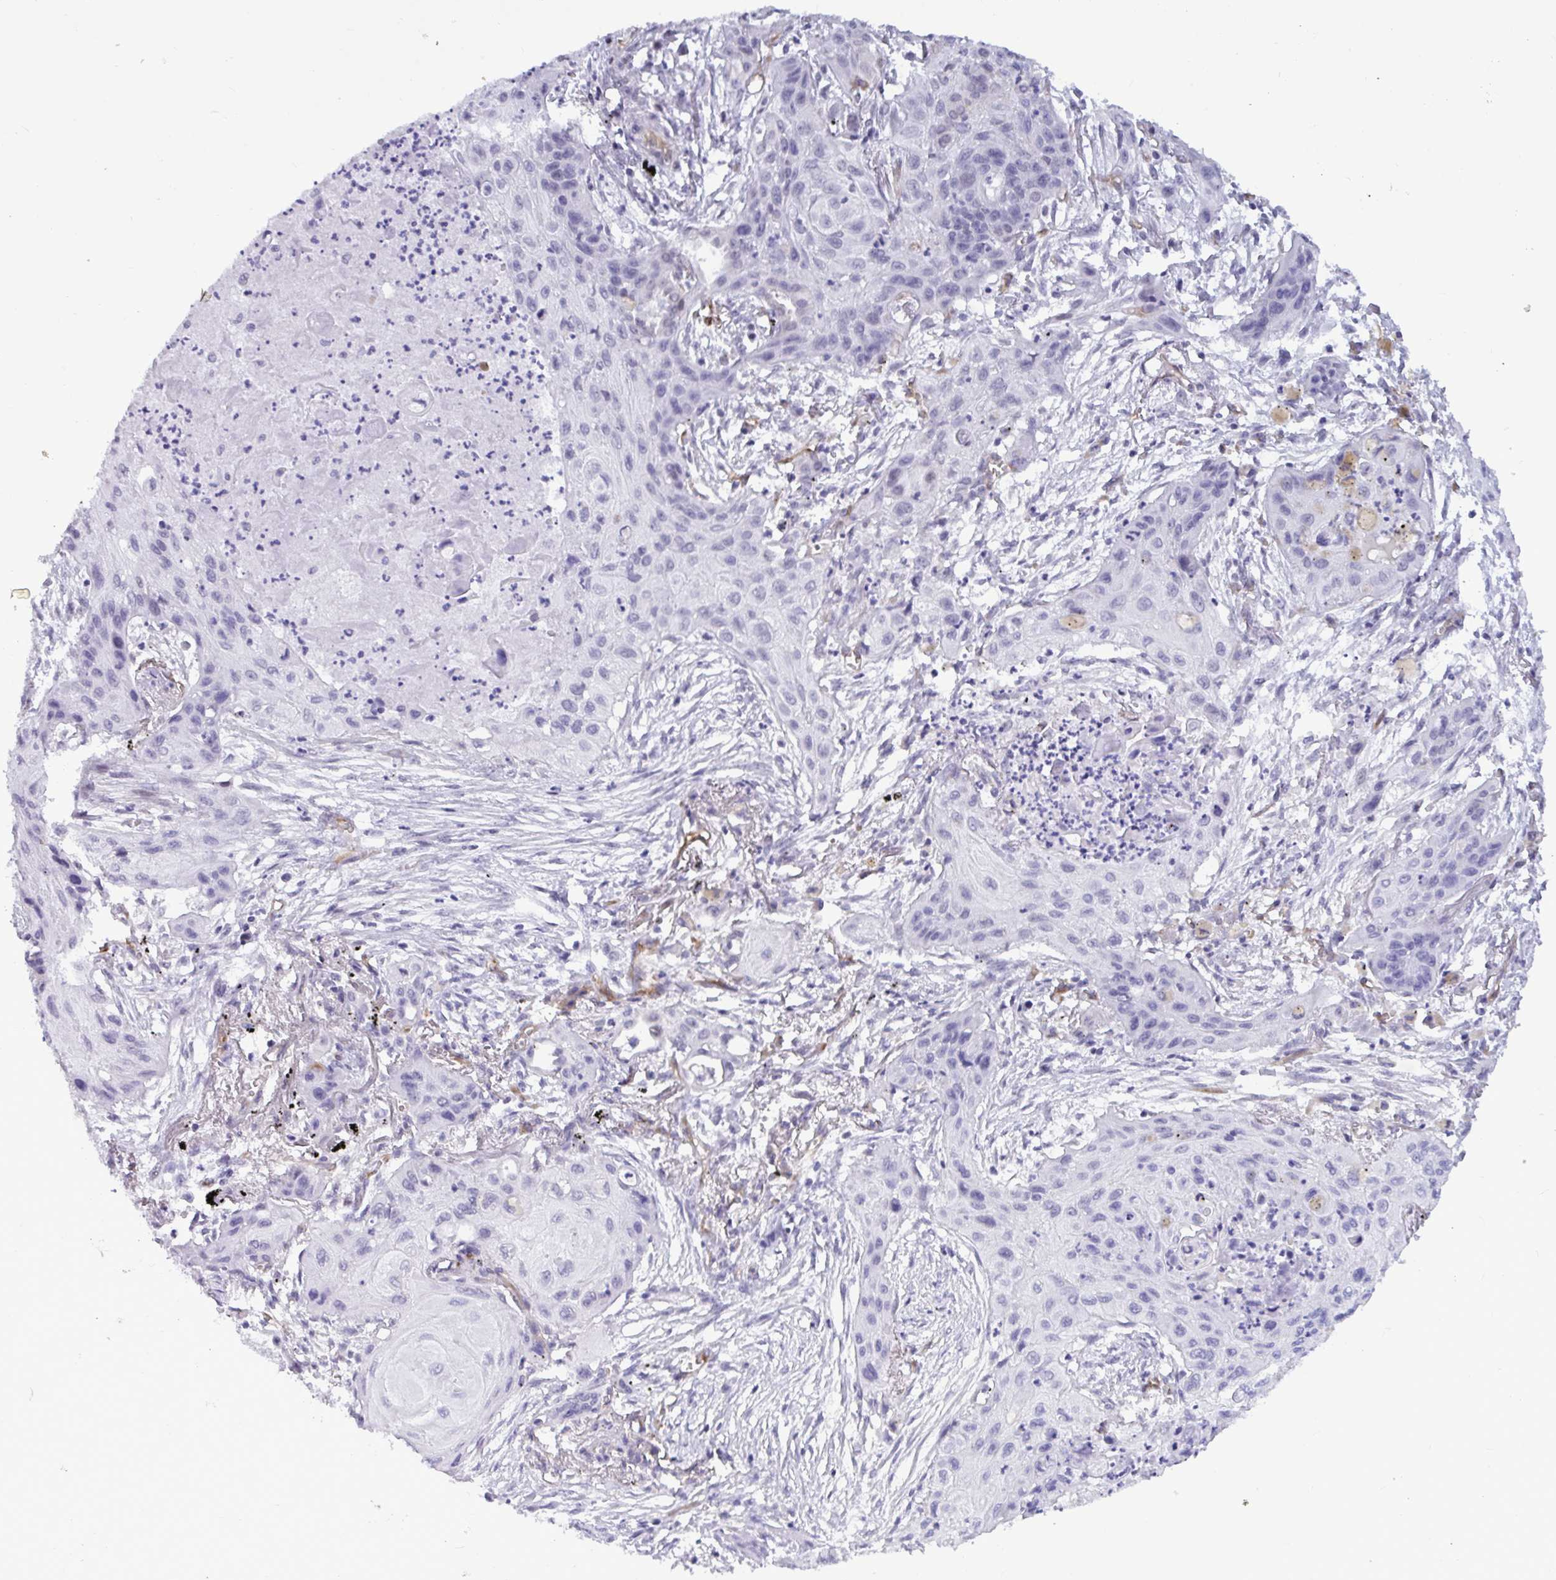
{"staining": {"intensity": "negative", "quantity": "none", "location": "none"}, "tissue": "lung cancer", "cell_type": "Tumor cells", "image_type": "cancer", "snomed": [{"axis": "morphology", "description": "Squamous cell carcinoma, NOS"}, {"axis": "topography", "description": "Lung"}], "caption": "Immunohistochemistry (IHC) photomicrograph of human squamous cell carcinoma (lung) stained for a protein (brown), which reveals no expression in tumor cells. (Brightfield microscopy of DAB immunohistochemistry (IHC) at high magnification).", "gene": "EML1", "patient": {"sex": "male", "age": 71}}